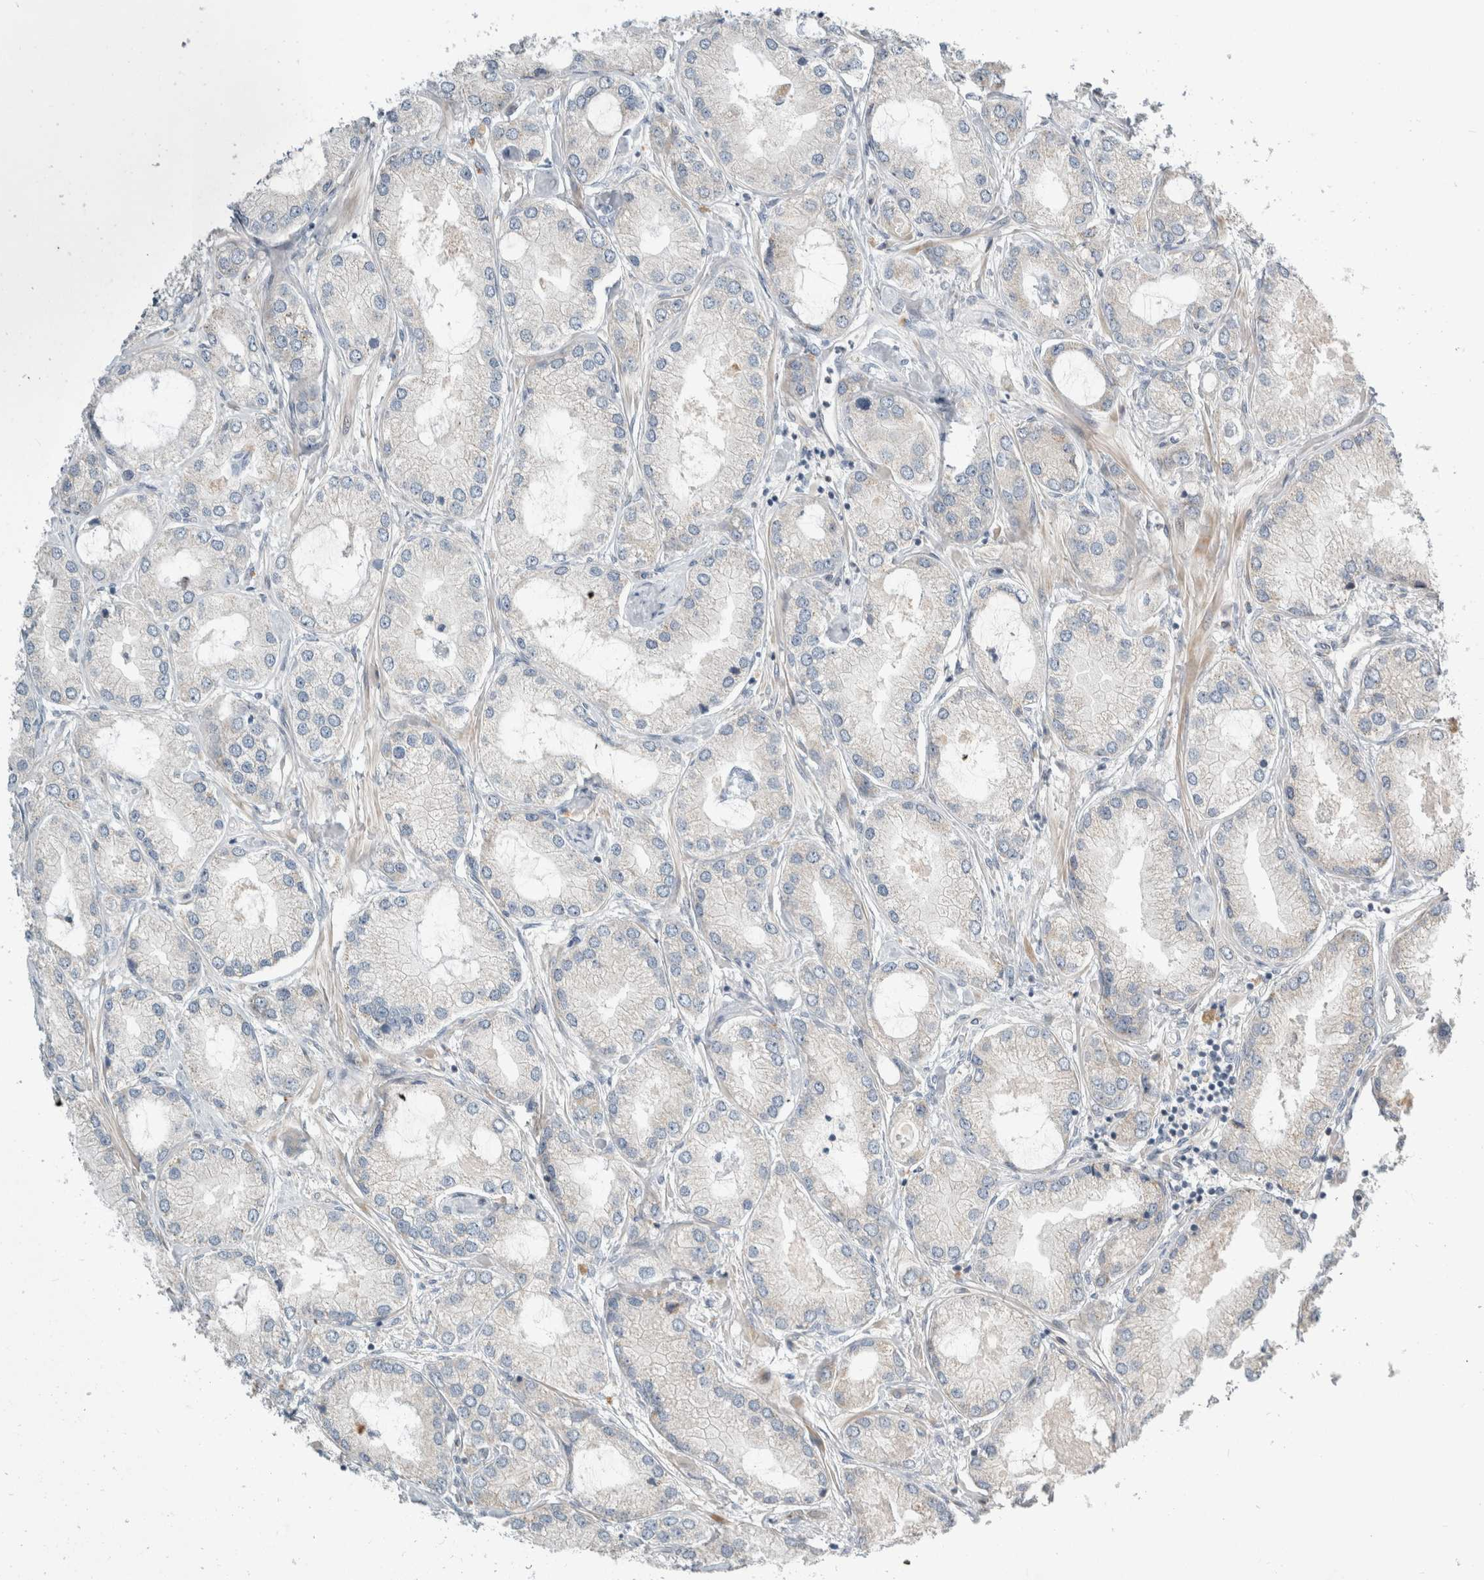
{"staining": {"intensity": "negative", "quantity": "none", "location": "none"}, "tissue": "prostate cancer", "cell_type": "Tumor cells", "image_type": "cancer", "snomed": [{"axis": "morphology", "description": "Adenocarcinoma, Low grade"}, {"axis": "topography", "description": "Prostate"}], "caption": "IHC histopathology image of human prostate cancer stained for a protein (brown), which reveals no expression in tumor cells.", "gene": "KPNA5", "patient": {"sex": "male", "age": 62}}